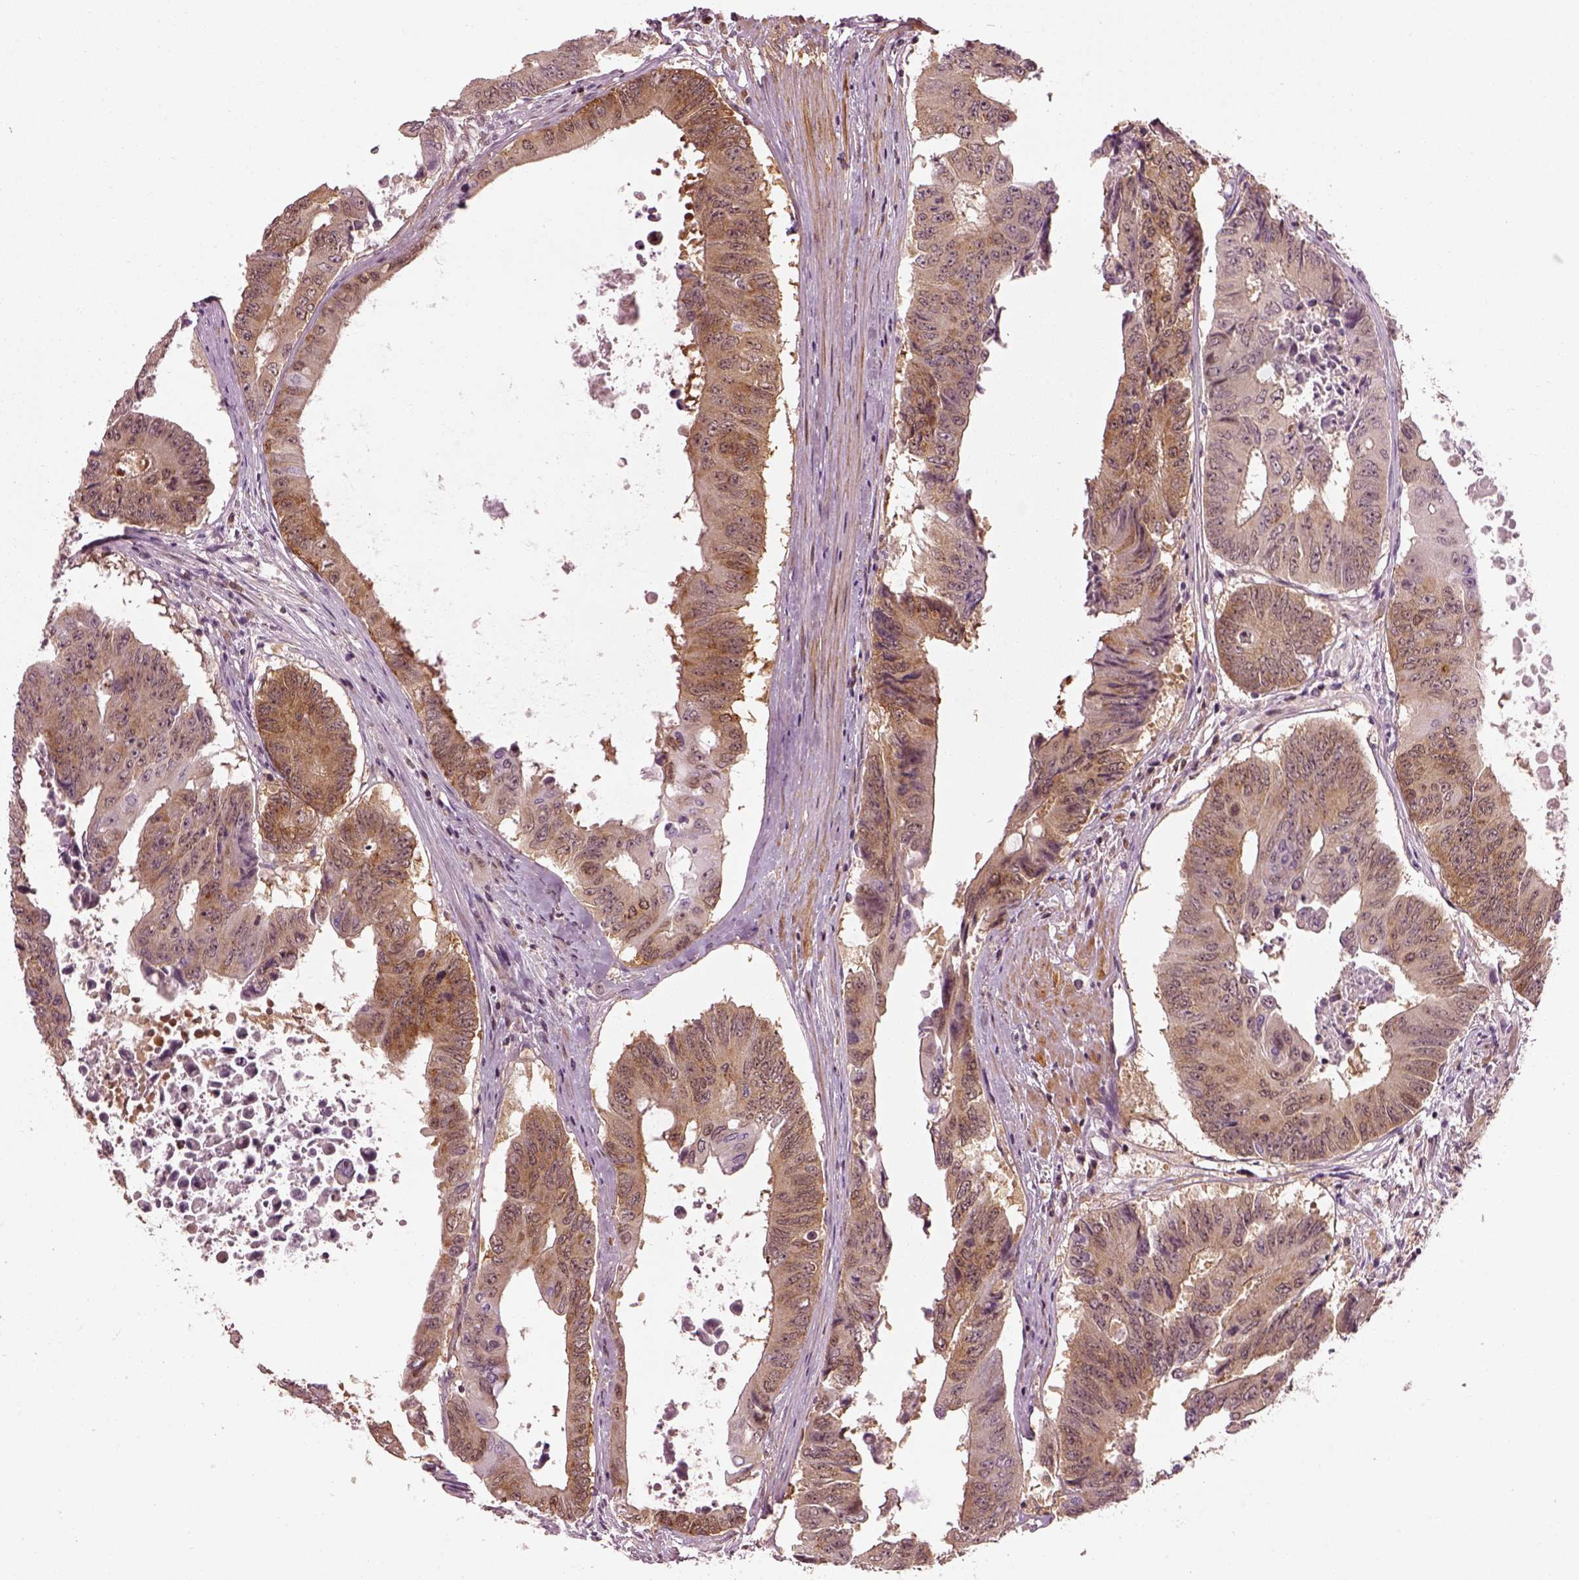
{"staining": {"intensity": "moderate", "quantity": "25%-75%", "location": "cytoplasmic/membranous"}, "tissue": "colorectal cancer", "cell_type": "Tumor cells", "image_type": "cancer", "snomed": [{"axis": "morphology", "description": "Adenocarcinoma, NOS"}, {"axis": "topography", "description": "Rectum"}], "caption": "A brown stain highlights moderate cytoplasmic/membranous expression of a protein in human colorectal cancer (adenocarcinoma) tumor cells.", "gene": "LSM14A", "patient": {"sex": "male", "age": 59}}